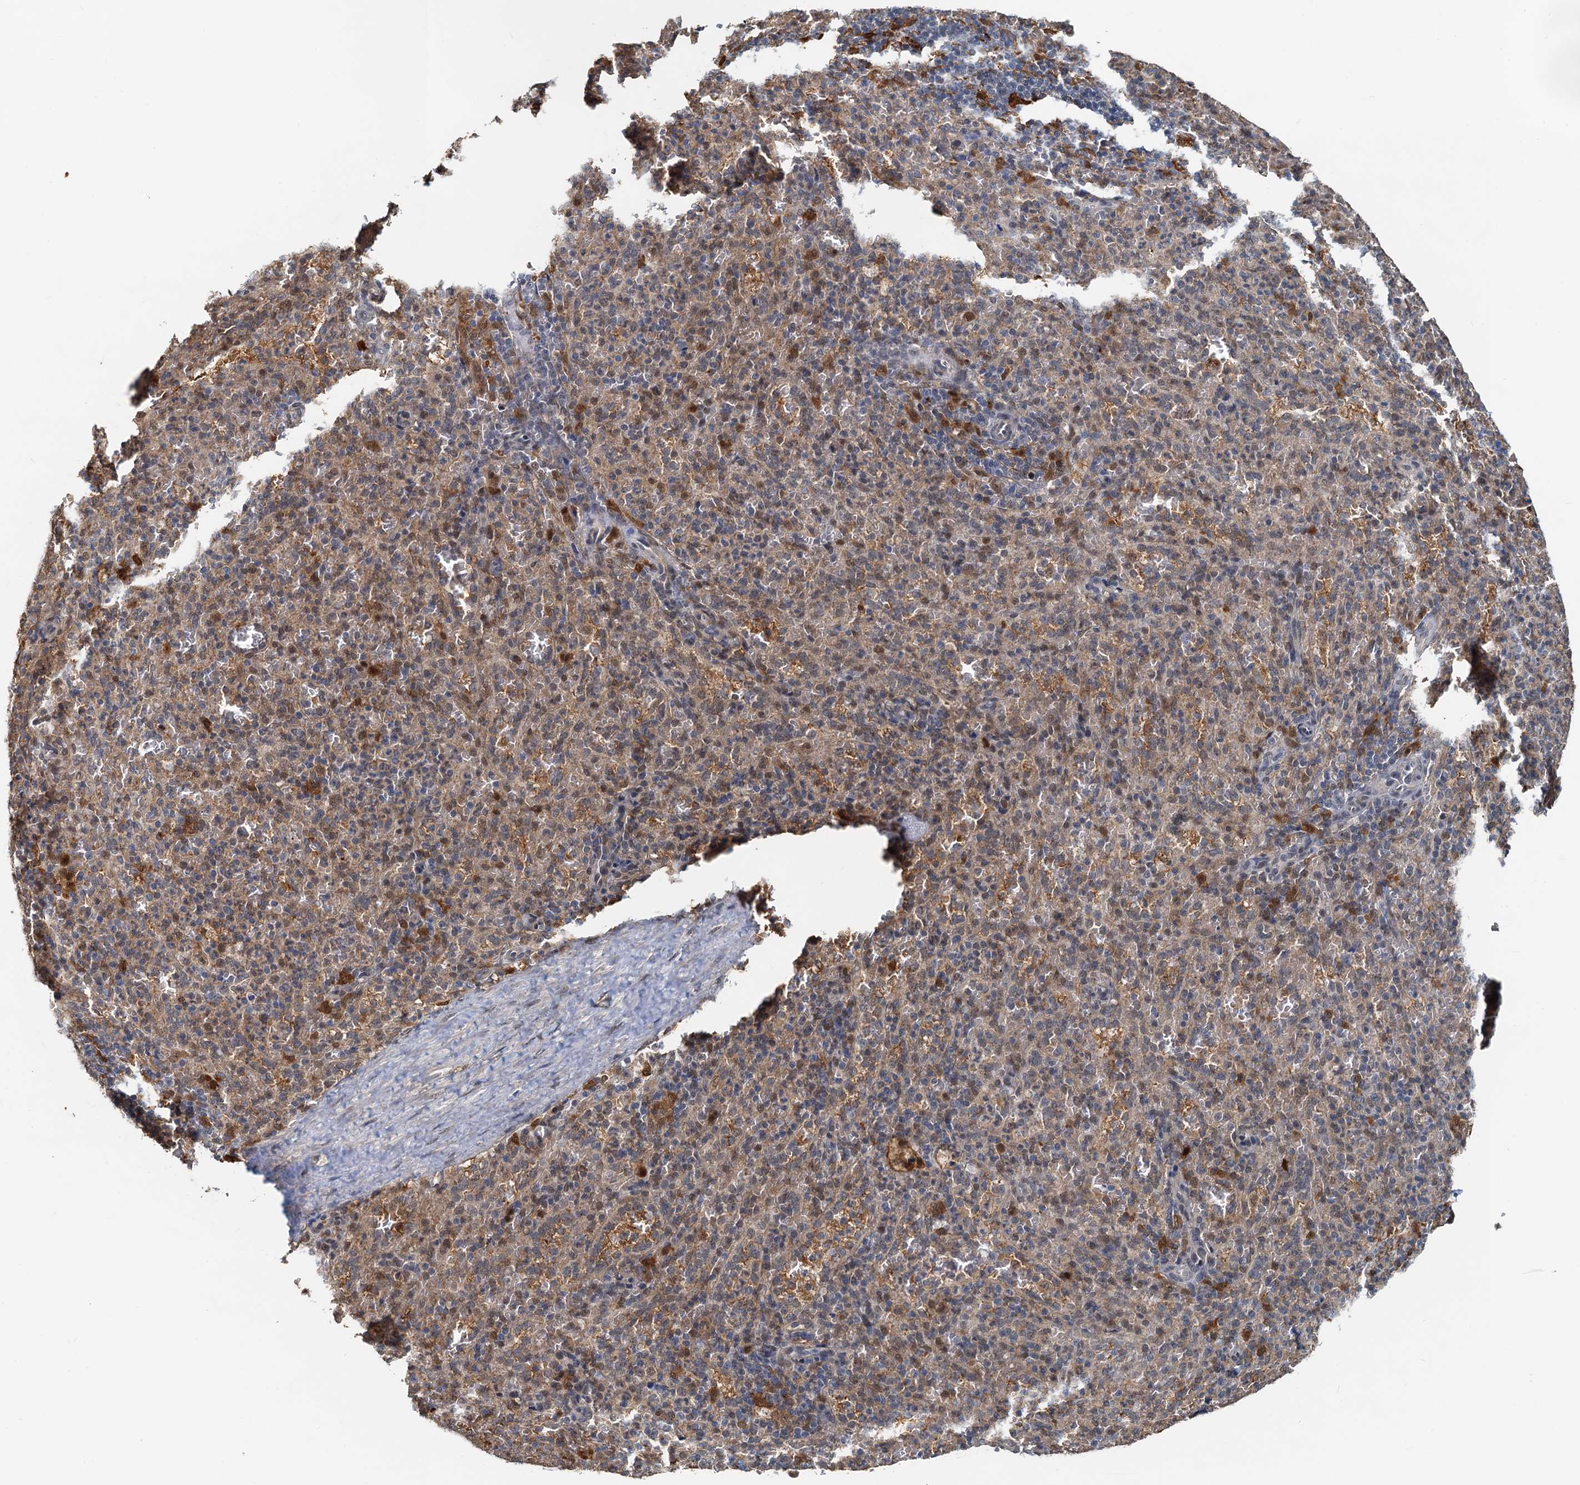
{"staining": {"intensity": "moderate", "quantity": "<25%", "location": "cytoplasmic/membranous"}, "tissue": "spleen", "cell_type": "Cells in red pulp", "image_type": "normal", "snomed": [{"axis": "morphology", "description": "Normal tissue, NOS"}, {"axis": "topography", "description": "Spleen"}], "caption": "This histopathology image reveals immunohistochemistry staining of normal human spleen, with low moderate cytoplasmic/membranous expression in about <25% of cells in red pulp.", "gene": "SPINDOC", "patient": {"sex": "female", "age": 21}}